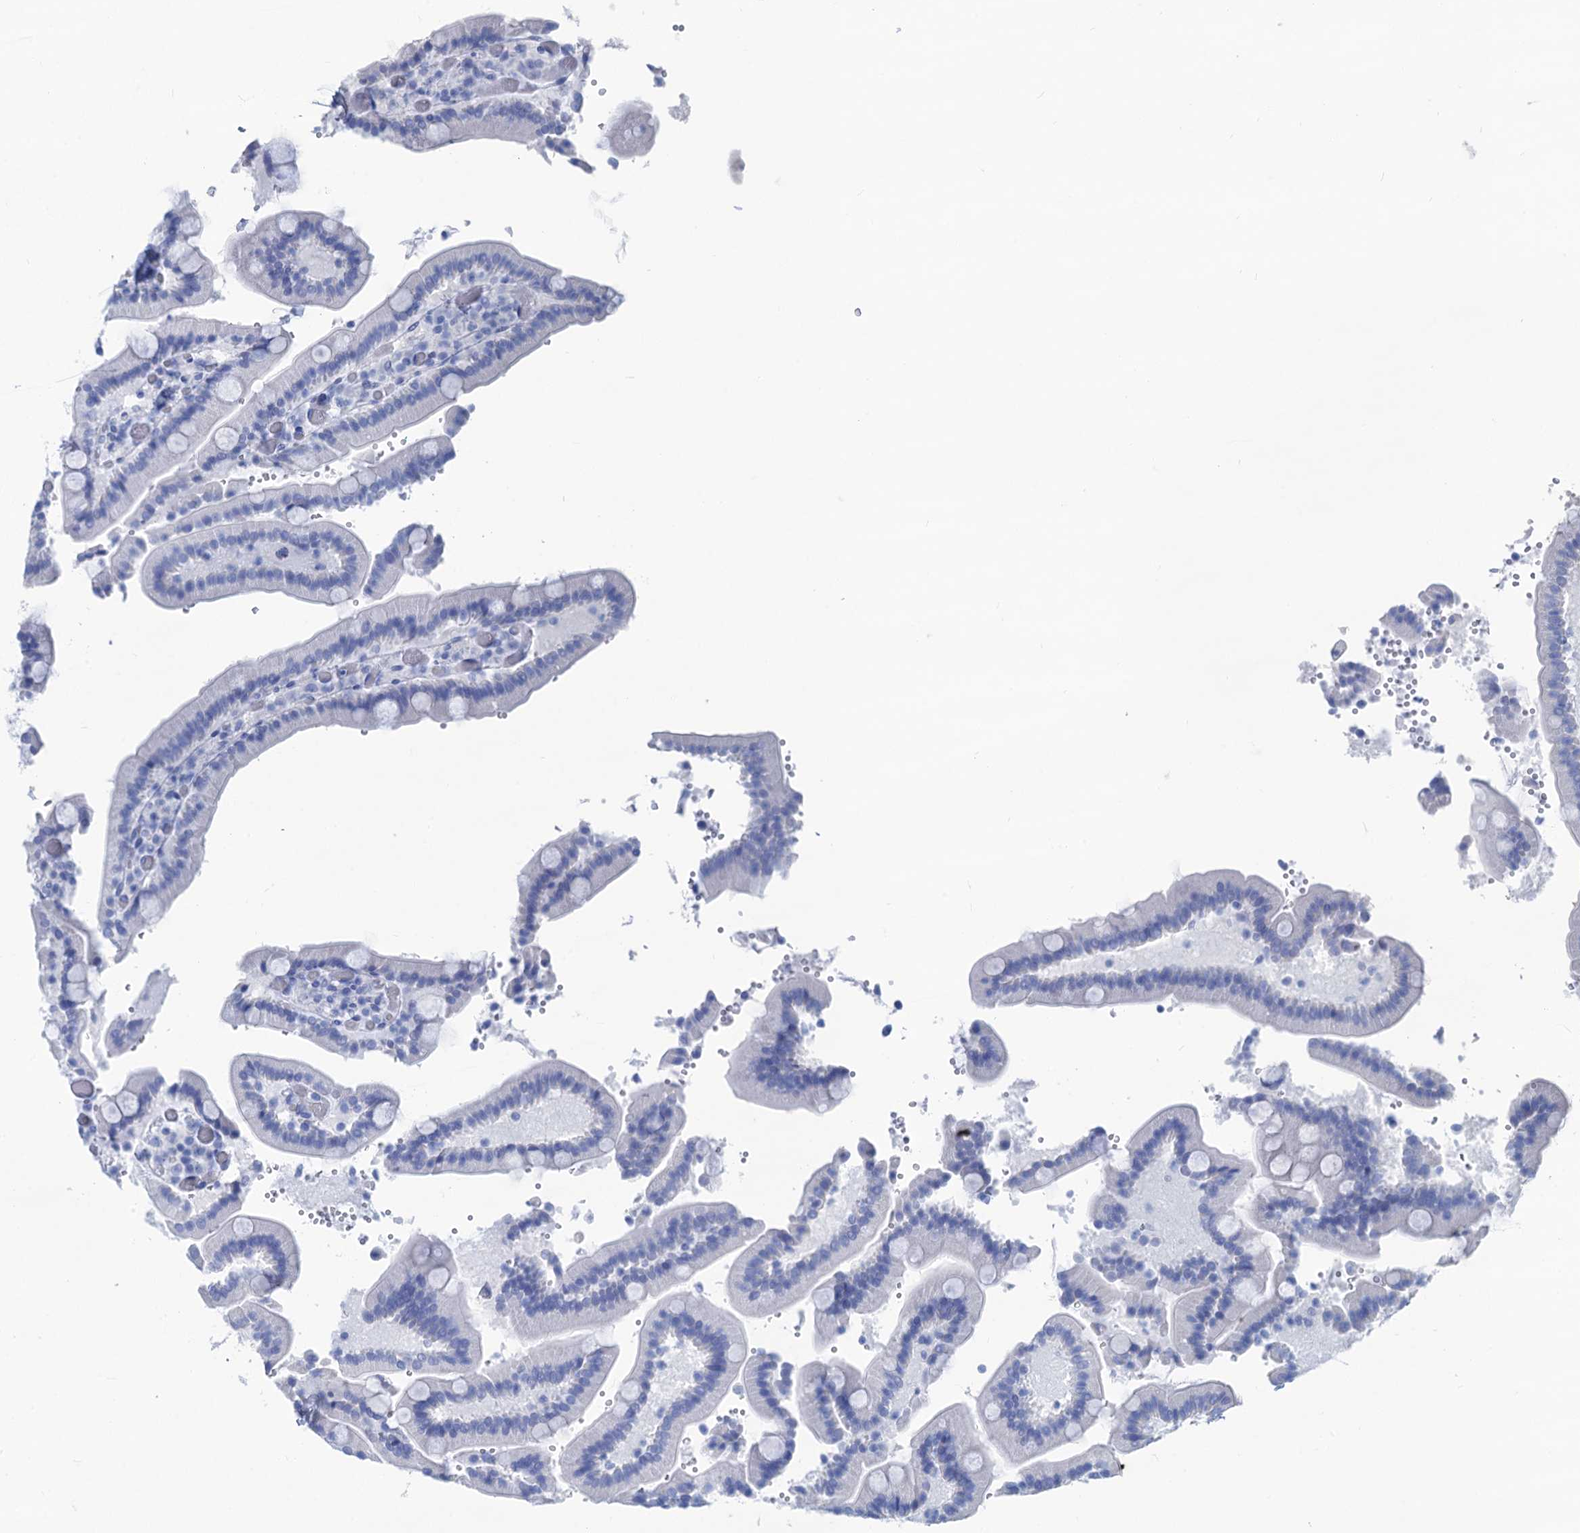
{"staining": {"intensity": "negative", "quantity": "none", "location": "none"}, "tissue": "duodenum", "cell_type": "Glandular cells", "image_type": "normal", "snomed": [{"axis": "morphology", "description": "Normal tissue, NOS"}, {"axis": "topography", "description": "Duodenum"}], "caption": "IHC of benign duodenum displays no expression in glandular cells.", "gene": "CABYR", "patient": {"sex": "female", "age": 62}}